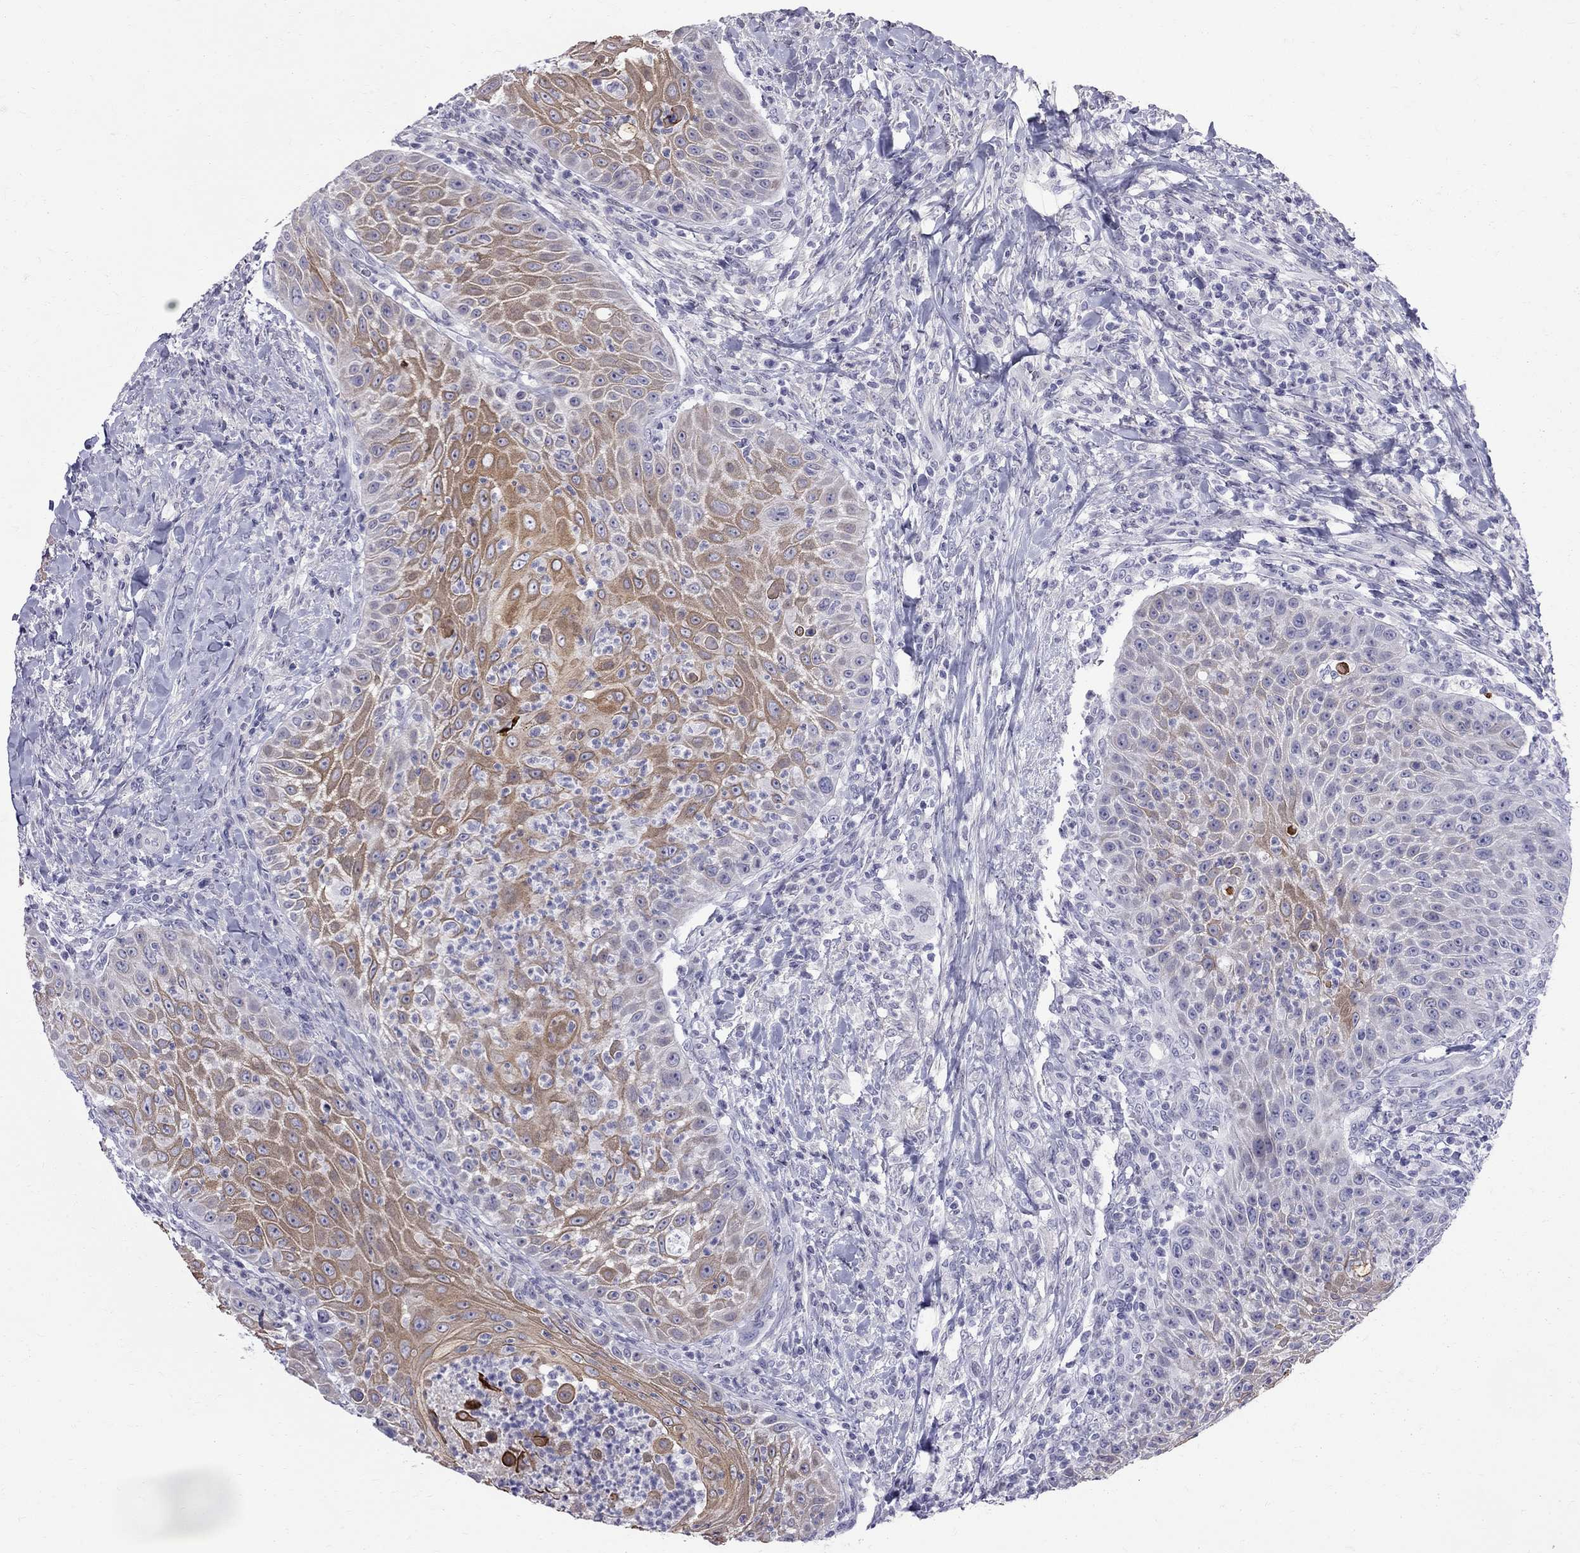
{"staining": {"intensity": "moderate", "quantity": "25%-75%", "location": "cytoplasmic/membranous"}, "tissue": "head and neck cancer", "cell_type": "Tumor cells", "image_type": "cancer", "snomed": [{"axis": "morphology", "description": "Squamous cell carcinoma, NOS"}, {"axis": "topography", "description": "Head-Neck"}], "caption": "IHC histopathology image of head and neck squamous cell carcinoma stained for a protein (brown), which reveals medium levels of moderate cytoplasmic/membranous staining in about 25%-75% of tumor cells.", "gene": "MUC15", "patient": {"sex": "male", "age": 69}}